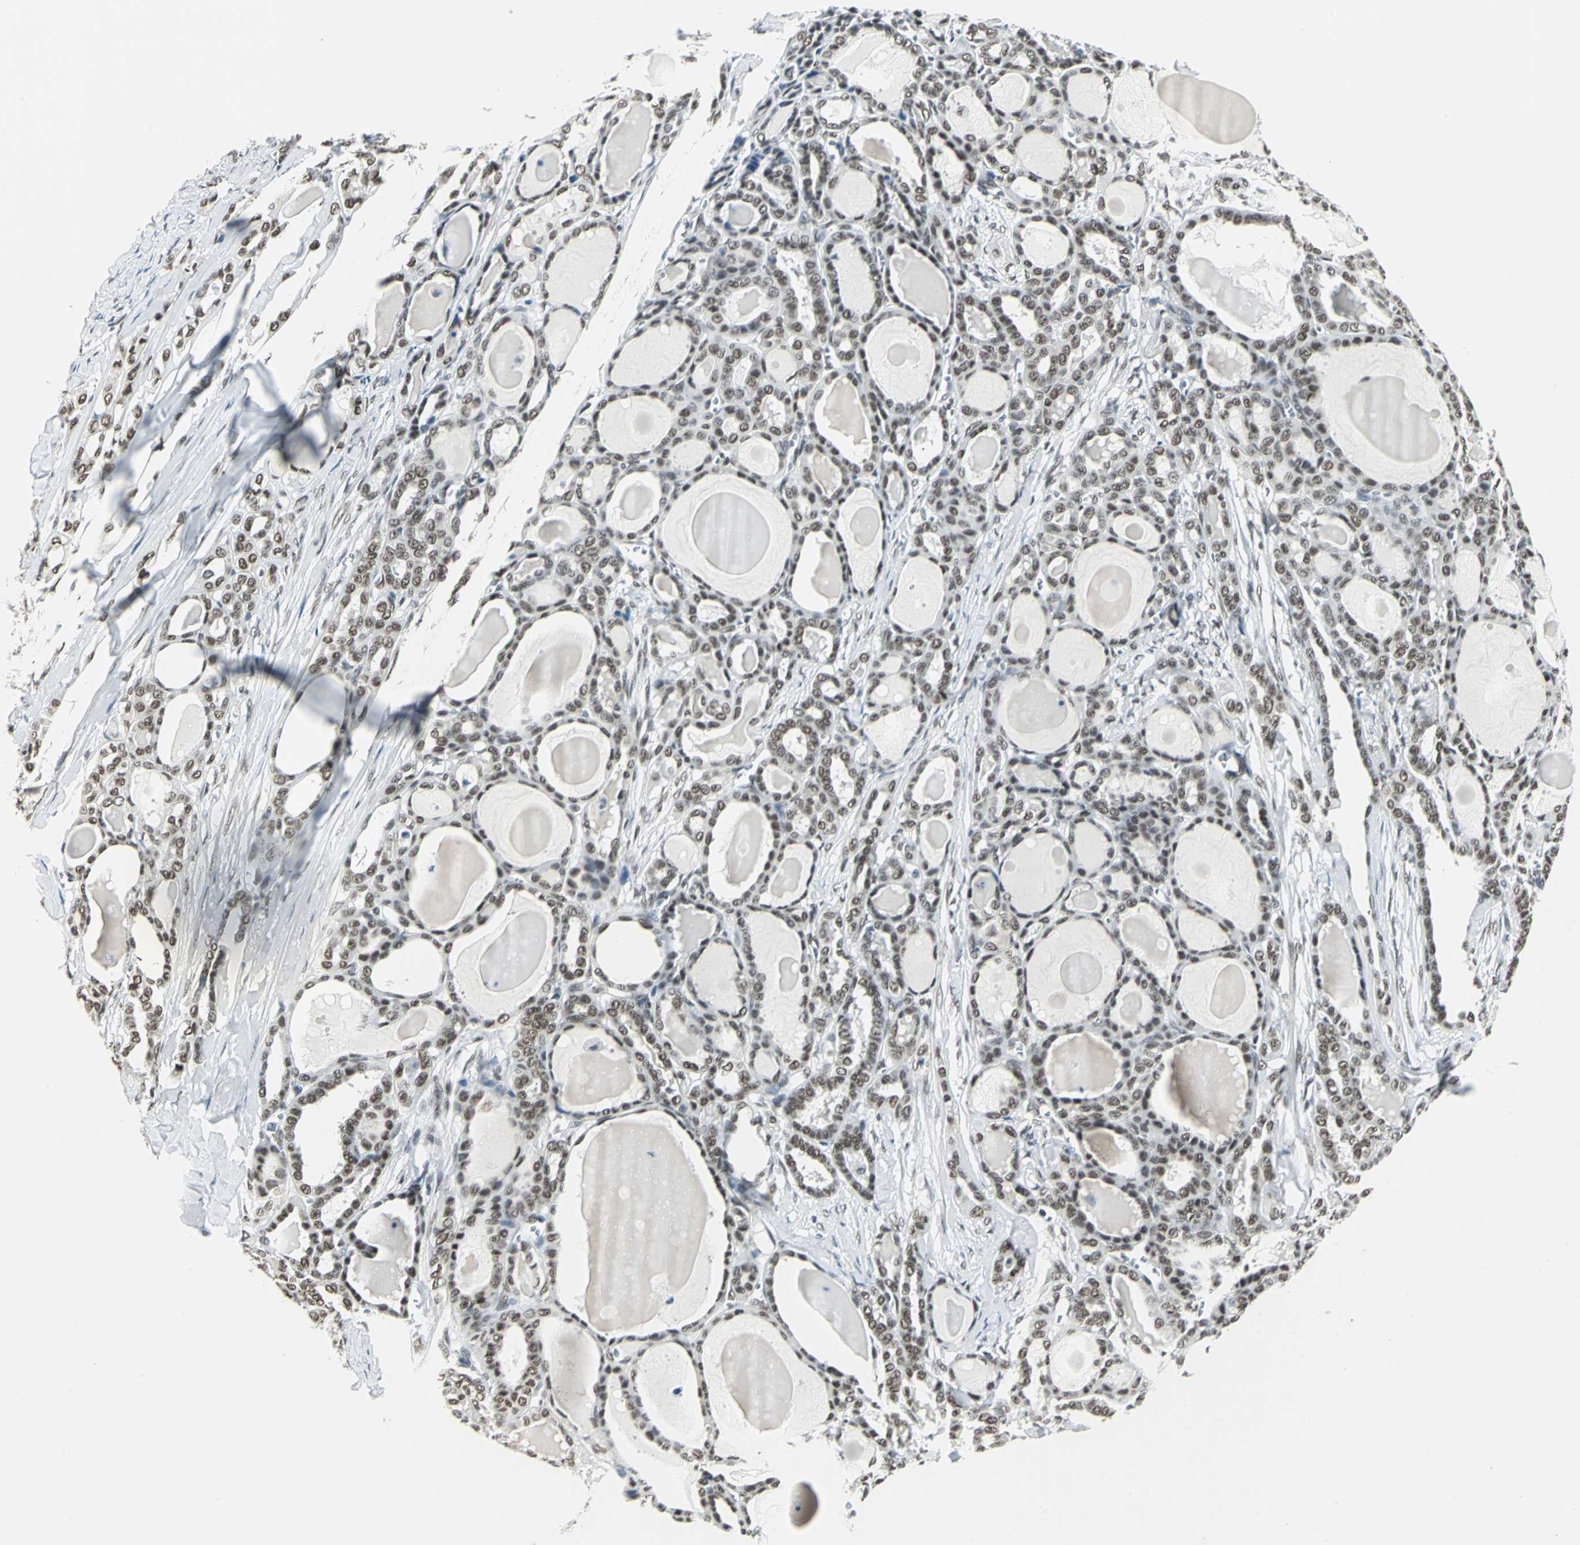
{"staining": {"intensity": "moderate", "quantity": ">75%", "location": "nuclear"}, "tissue": "thyroid cancer", "cell_type": "Tumor cells", "image_type": "cancer", "snomed": [{"axis": "morphology", "description": "Carcinoma, NOS"}, {"axis": "topography", "description": "Thyroid gland"}], "caption": "Human thyroid carcinoma stained with a protein marker reveals moderate staining in tumor cells.", "gene": "ADNP", "patient": {"sex": "female", "age": 91}}